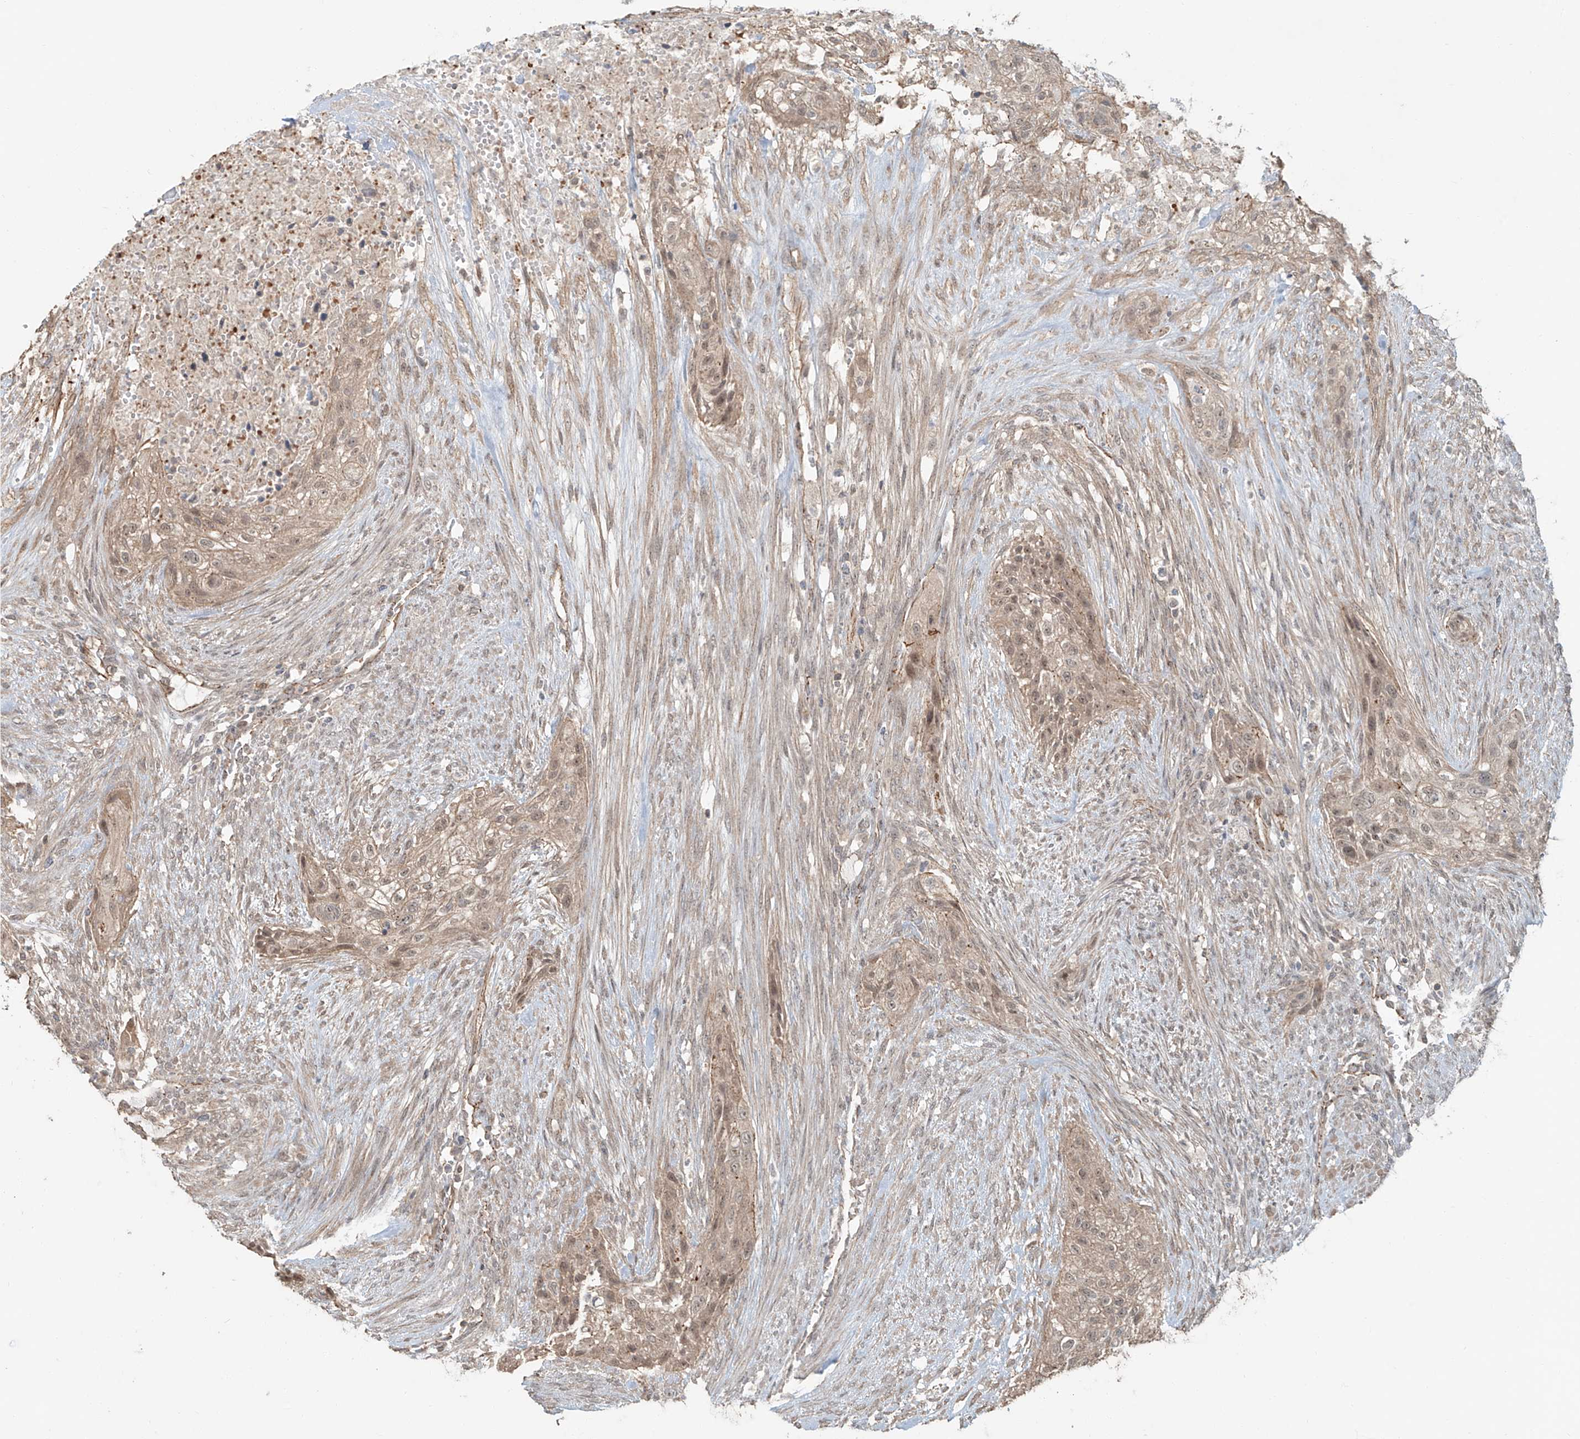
{"staining": {"intensity": "moderate", "quantity": ">75%", "location": "cytoplasmic/membranous,nuclear"}, "tissue": "urothelial cancer", "cell_type": "Tumor cells", "image_type": "cancer", "snomed": [{"axis": "morphology", "description": "Urothelial carcinoma, High grade"}, {"axis": "topography", "description": "Urinary bladder"}], "caption": "A photomicrograph of urothelial carcinoma (high-grade) stained for a protein demonstrates moderate cytoplasmic/membranous and nuclear brown staining in tumor cells.", "gene": "ZNF16", "patient": {"sex": "male", "age": 35}}